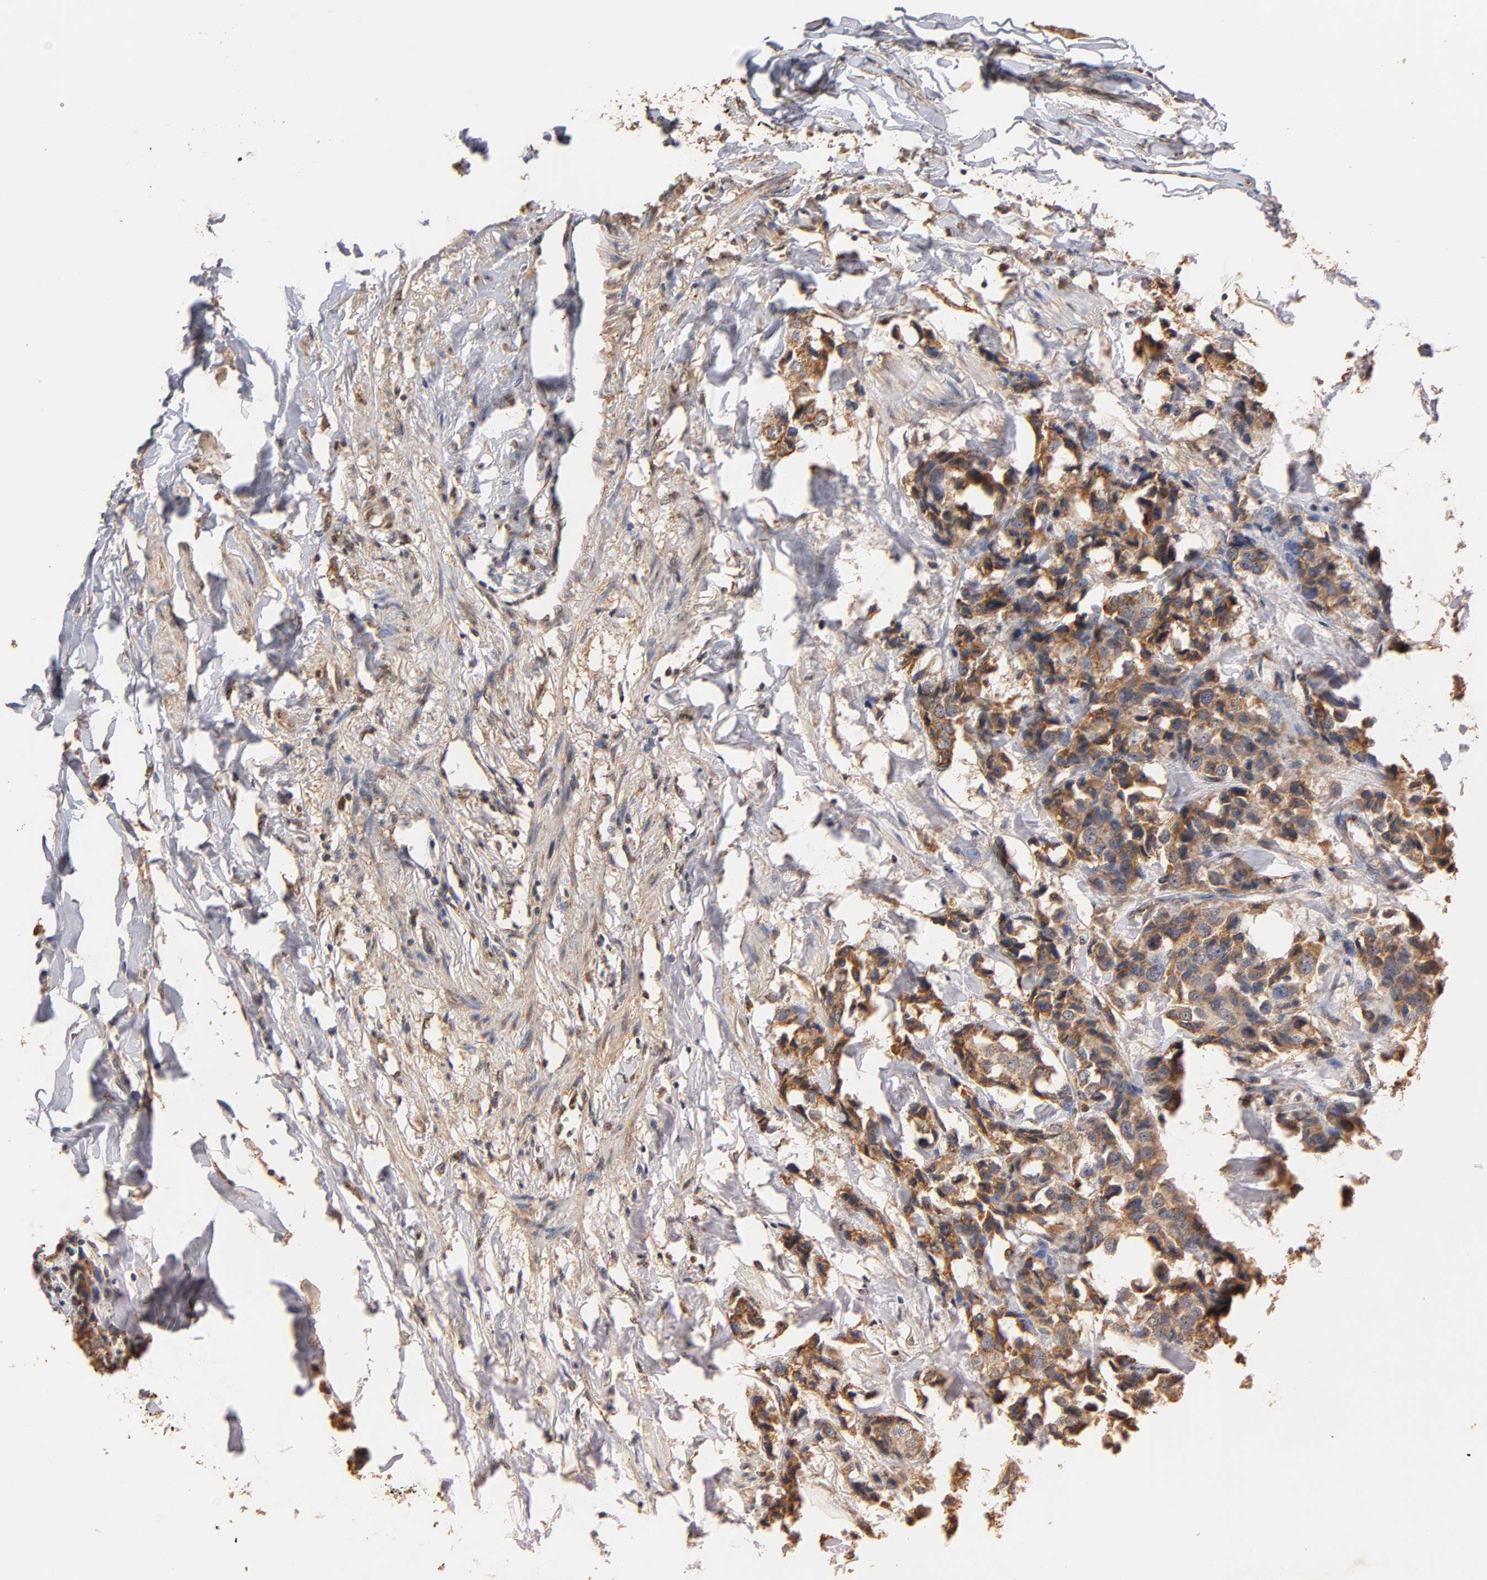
{"staining": {"intensity": "strong", "quantity": ">75%", "location": "cytoplasmic/membranous"}, "tissue": "breast cancer", "cell_type": "Tumor cells", "image_type": "cancer", "snomed": [{"axis": "morphology", "description": "Duct carcinoma"}, {"axis": "topography", "description": "Breast"}], "caption": "A histopathology image of breast cancer stained for a protein demonstrates strong cytoplasmic/membranous brown staining in tumor cells. The protein of interest is shown in brown color, while the nuclei are stained blue.", "gene": "PKN1", "patient": {"sex": "female", "age": 80}}